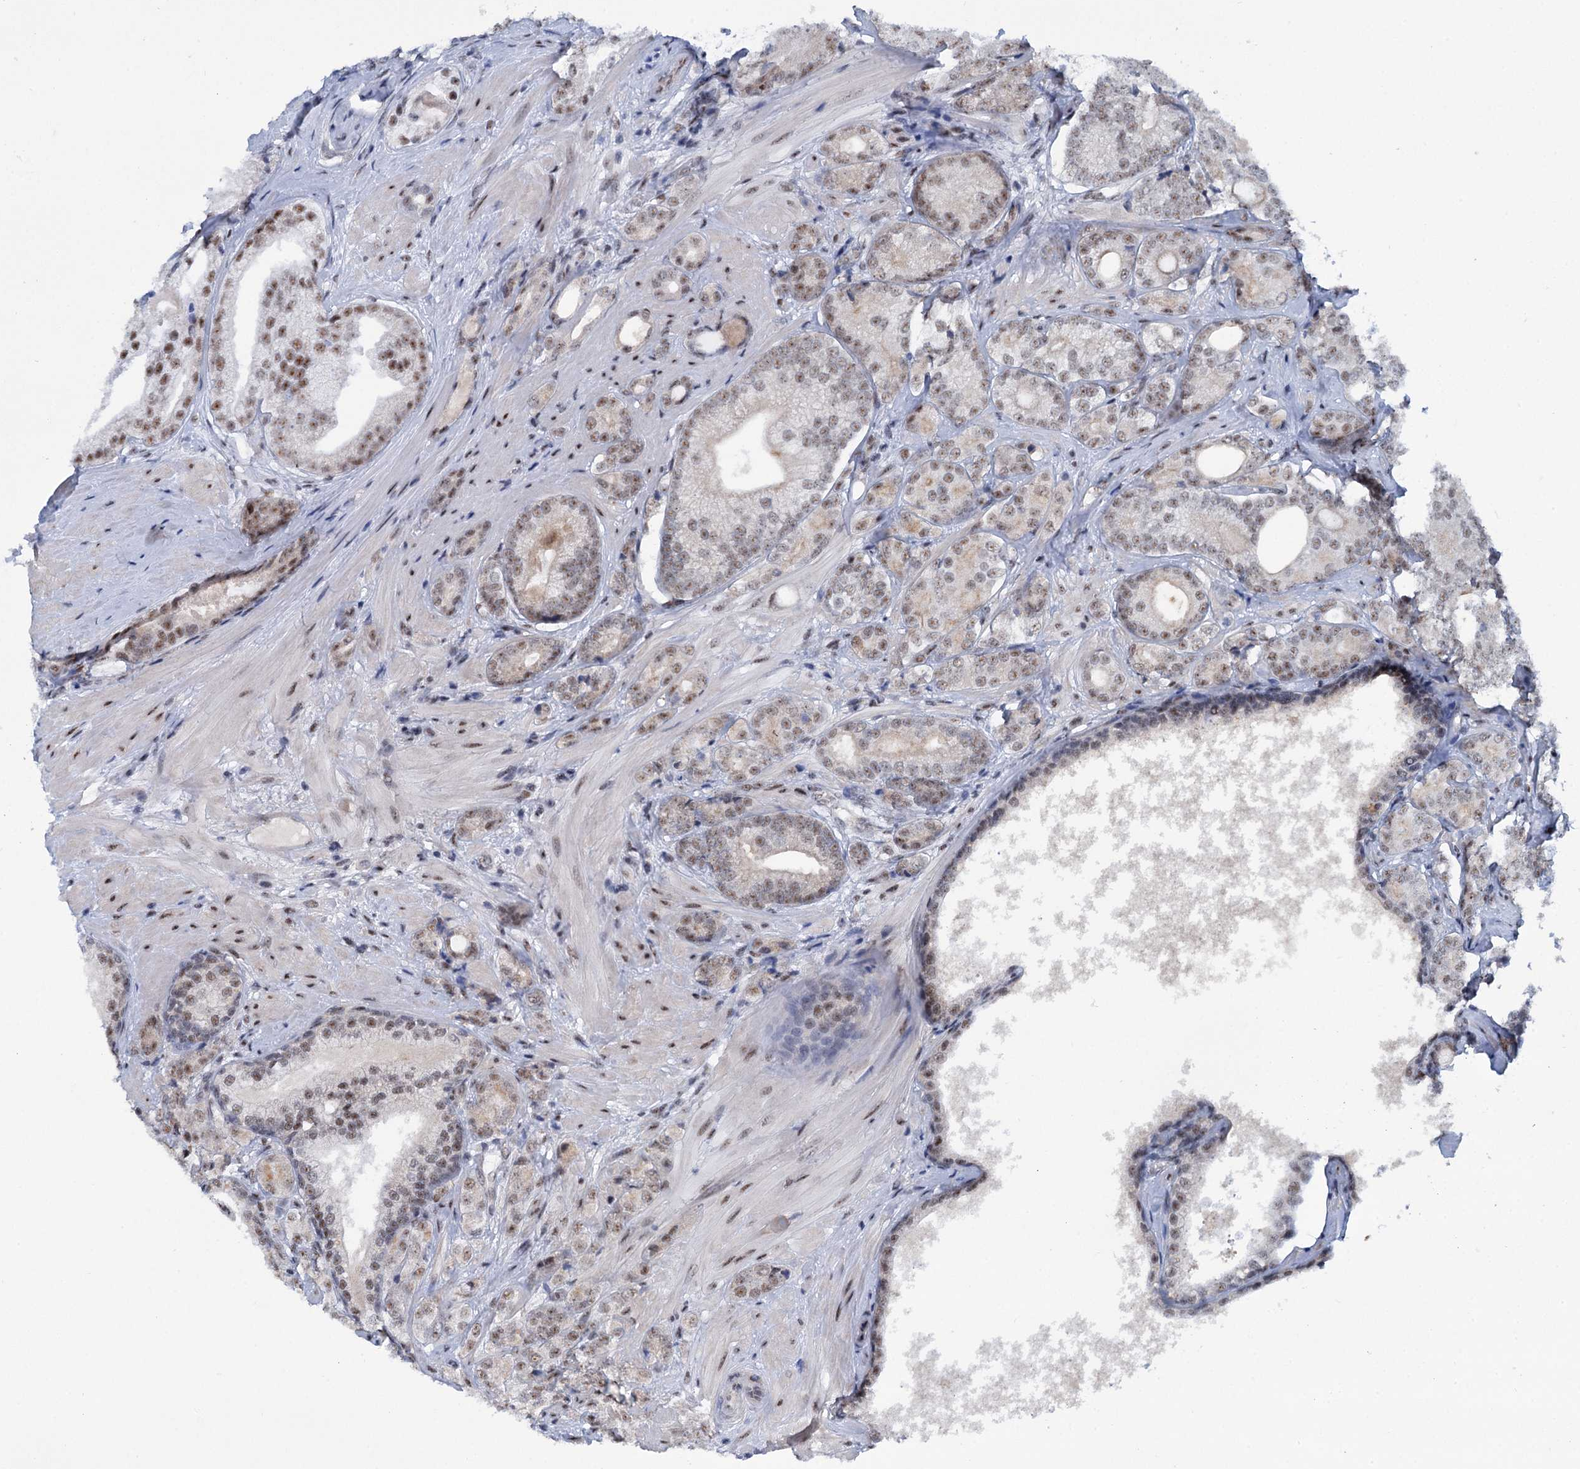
{"staining": {"intensity": "weak", "quantity": ">75%", "location": "nuclear"}, "tissue": "prostate cancer", "cell_type": "Tumor cells", "image_type": "cancer", "snomed": [{"axis": "morphology", "description": "Adenocarcinoma, High grade"}, {"axis": "topography", "description": "Prostate"}], "caption": "Protein analysis of prostate adenocarcinoma (high-grade) tissue exhibits weak nuclear expression in approximately >75% of tumor cells. (DAB IHC with brightfield microscopy, high magnification).", "gene": "SREK1", "patient": {"sex": "male", "age": 60}}